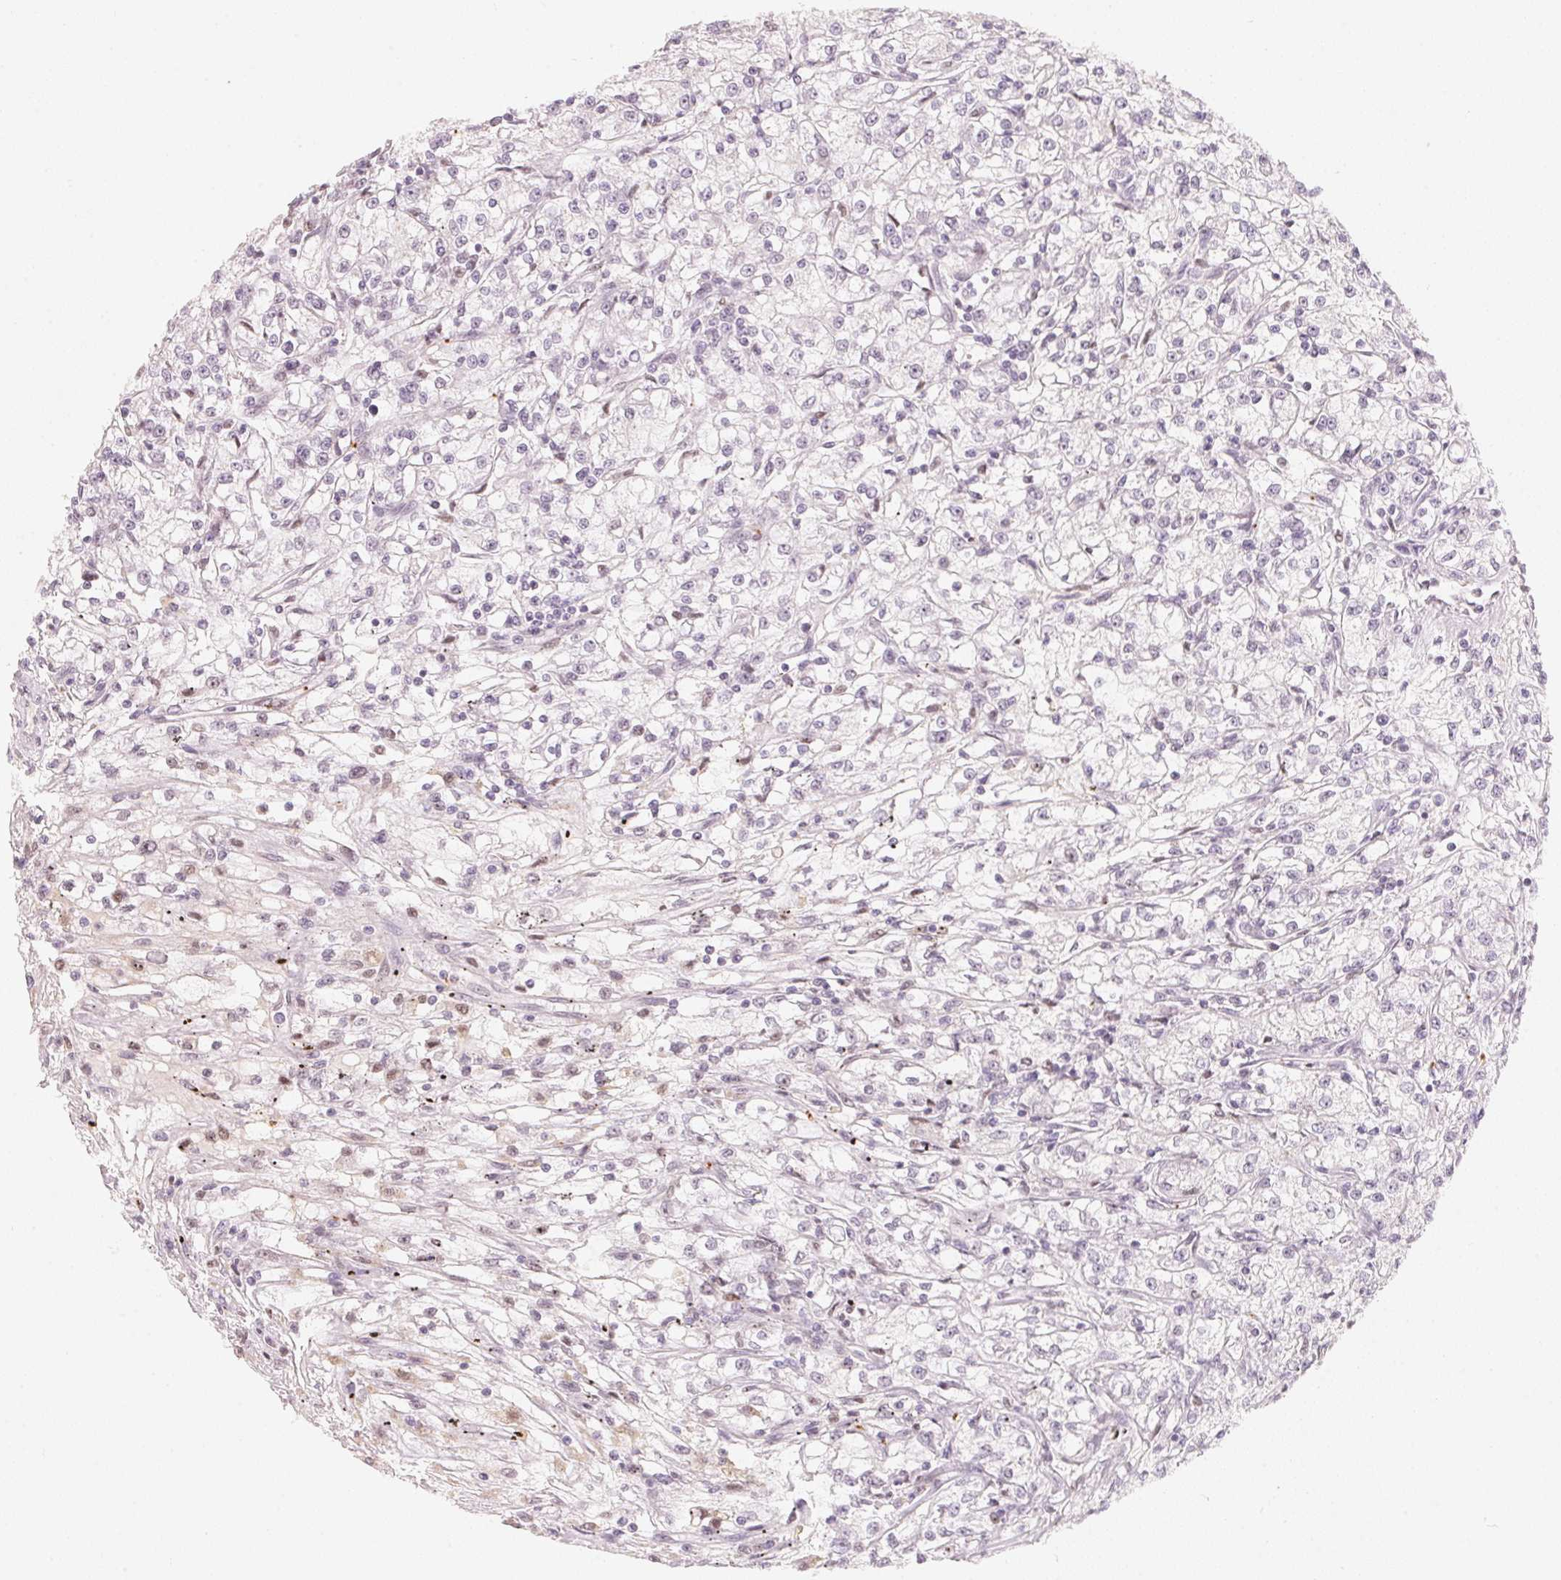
{"staining": {"intensity": "negative", "quantity": "none", "location": "none"}, "tissue": "renal cancer", "cell_type": "Tumor cells", "image_type": "cancer", "snomed": [{"axis": "morphology", "description": "Adenocarcinoma, NOS"}, {"axis": "topography", "description": "Kidney"}], "caption": "An image of human renal adenocarcinoma is negative for staining in tumor cells.", "gene": "ARHGAP22", "patient": {"sex": "female", "age": 59}}